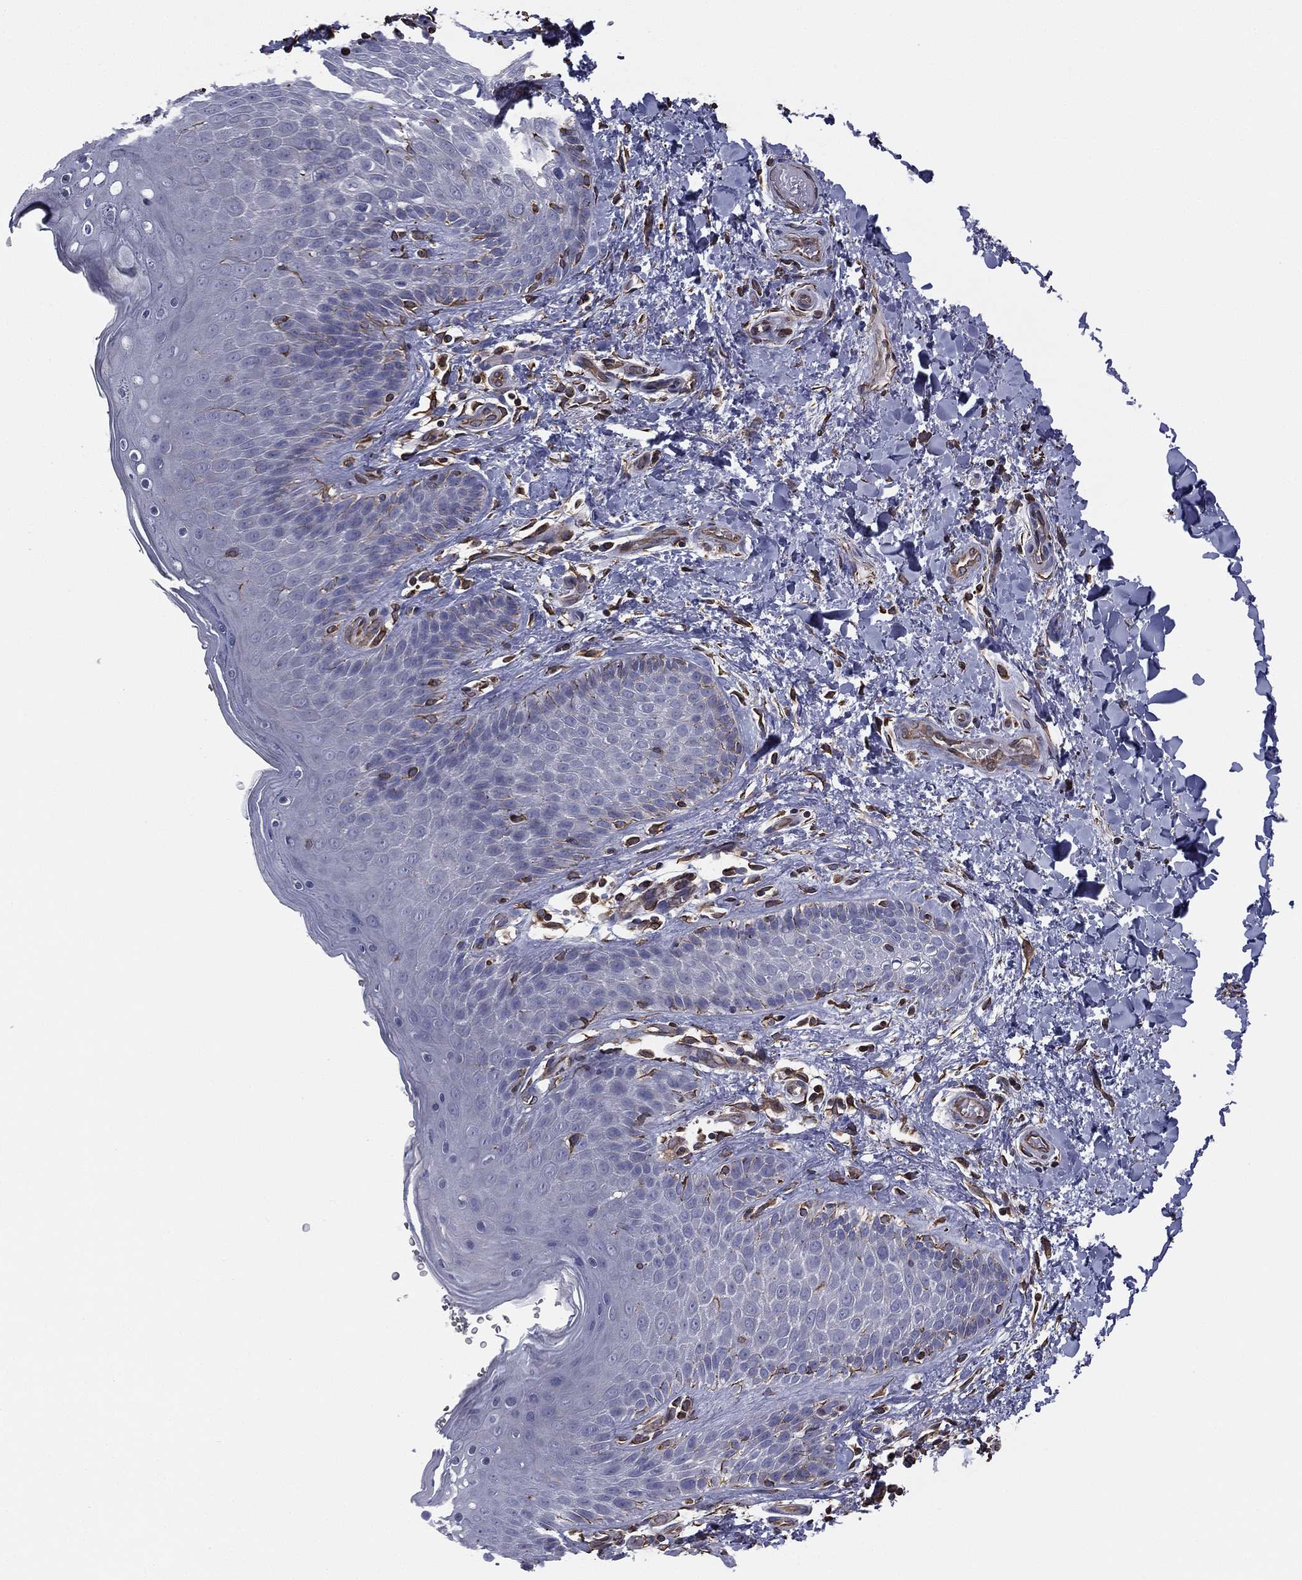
{"staining": {"intensity": "negative", "quantity": "none", "location": "none"}, "tissue": "skin", "cell_type": "Epidermal cells", "image_type": "normal", "snomed": [{"axis": "morphology", "description": "Normal tissue, NOS"}, {"axis": "topography", "description": "Anal"}], "caption": "Immunohistochemistry histopathology image of normal skin: skin stained with DAB shows no significant protein expression in epidermal cells.", "gene": "SCUBE1", "patient": {"sex": "male", "age": 36}}